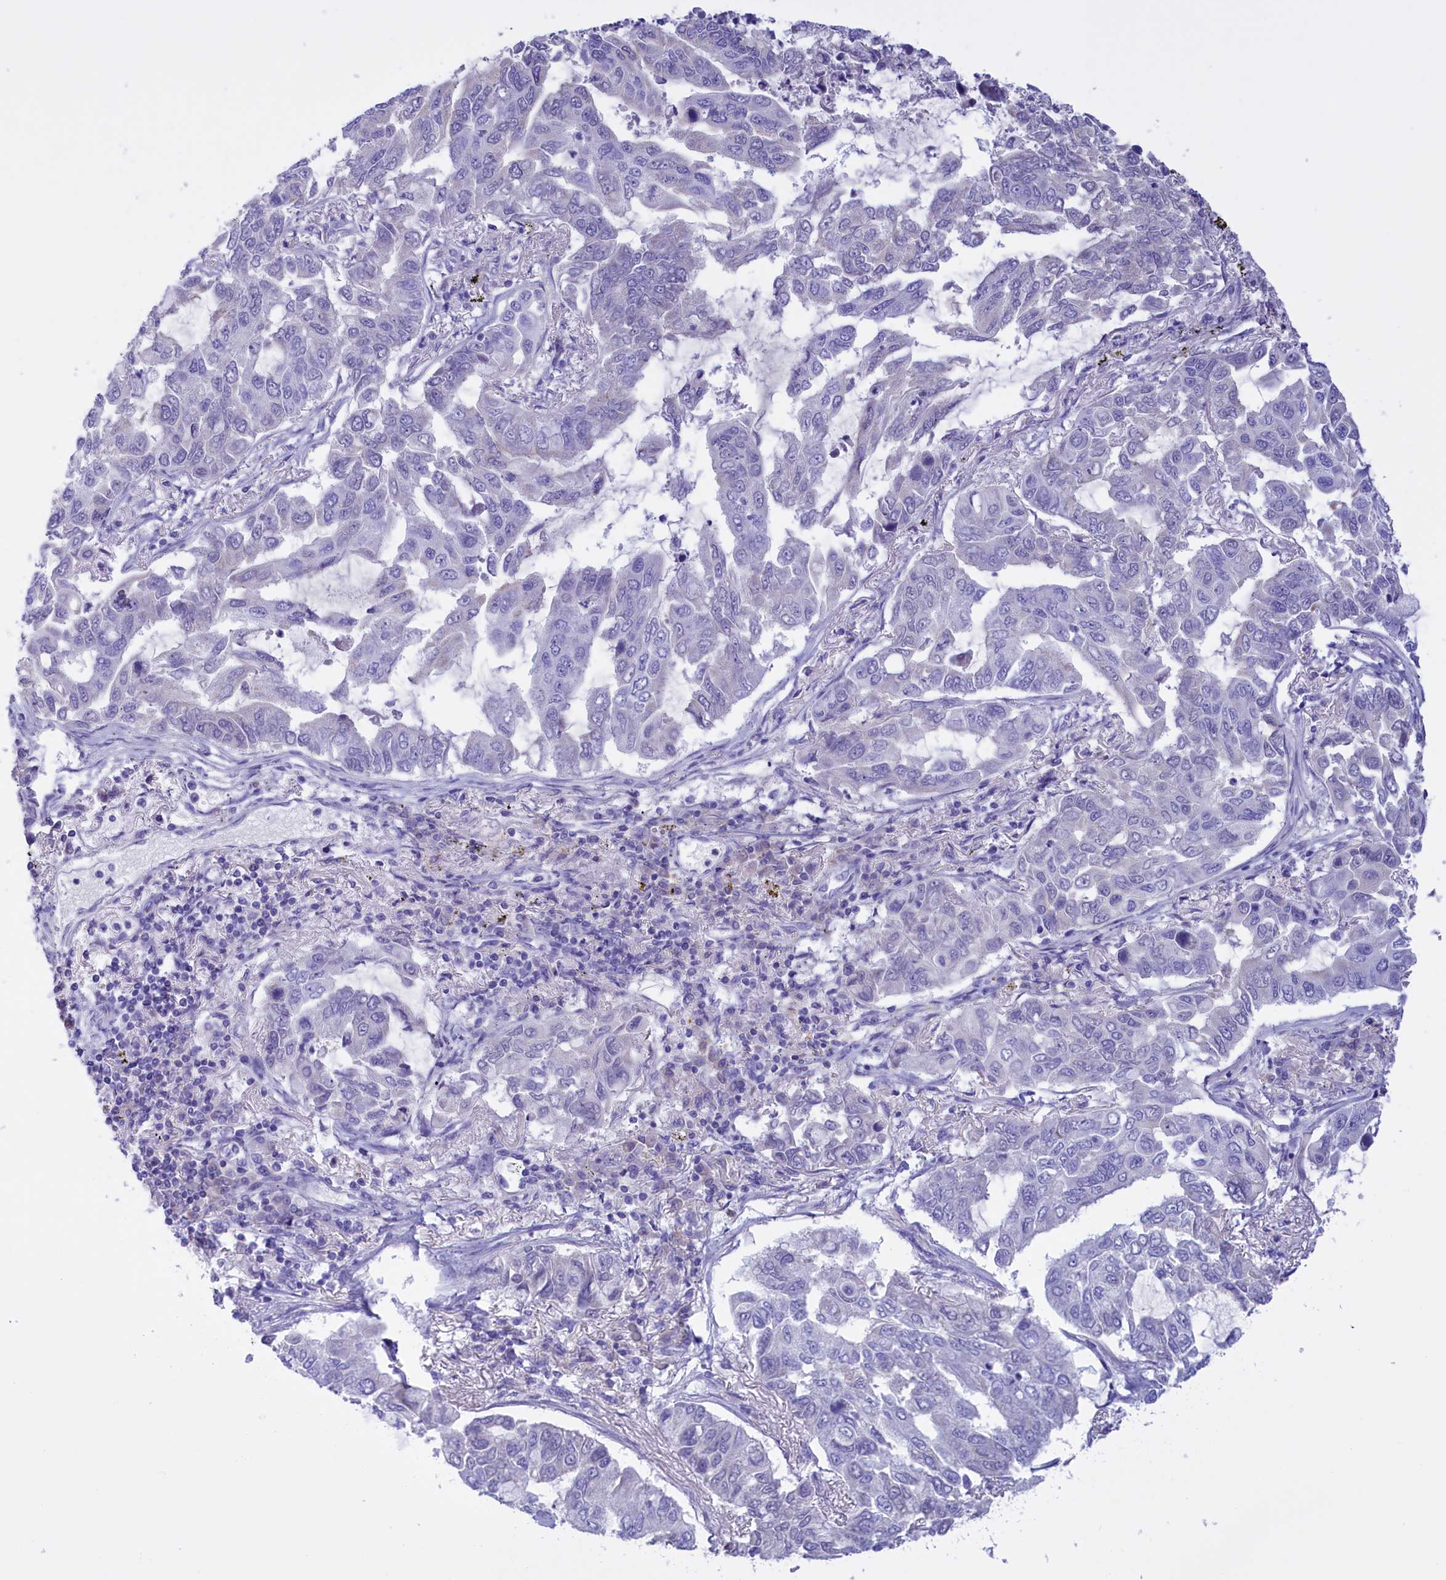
{"staining": {"intensity": "negative", "quantity": "none", "location": "none"}, "tissue": "lung cancer", "cell_type": "Tumor cells", "image_type": "cancer", "snomed": [{"axis": "morphology", "description": "Adenocarcinoma, NOS"}, {"axis": "topography", "description": "Lung"}], "caption": "Tumor cells are negative for protein expression in human lung adenocarcinoma.", "gene": "PROK2", "patient": {"sex": "male", "age": 64}}